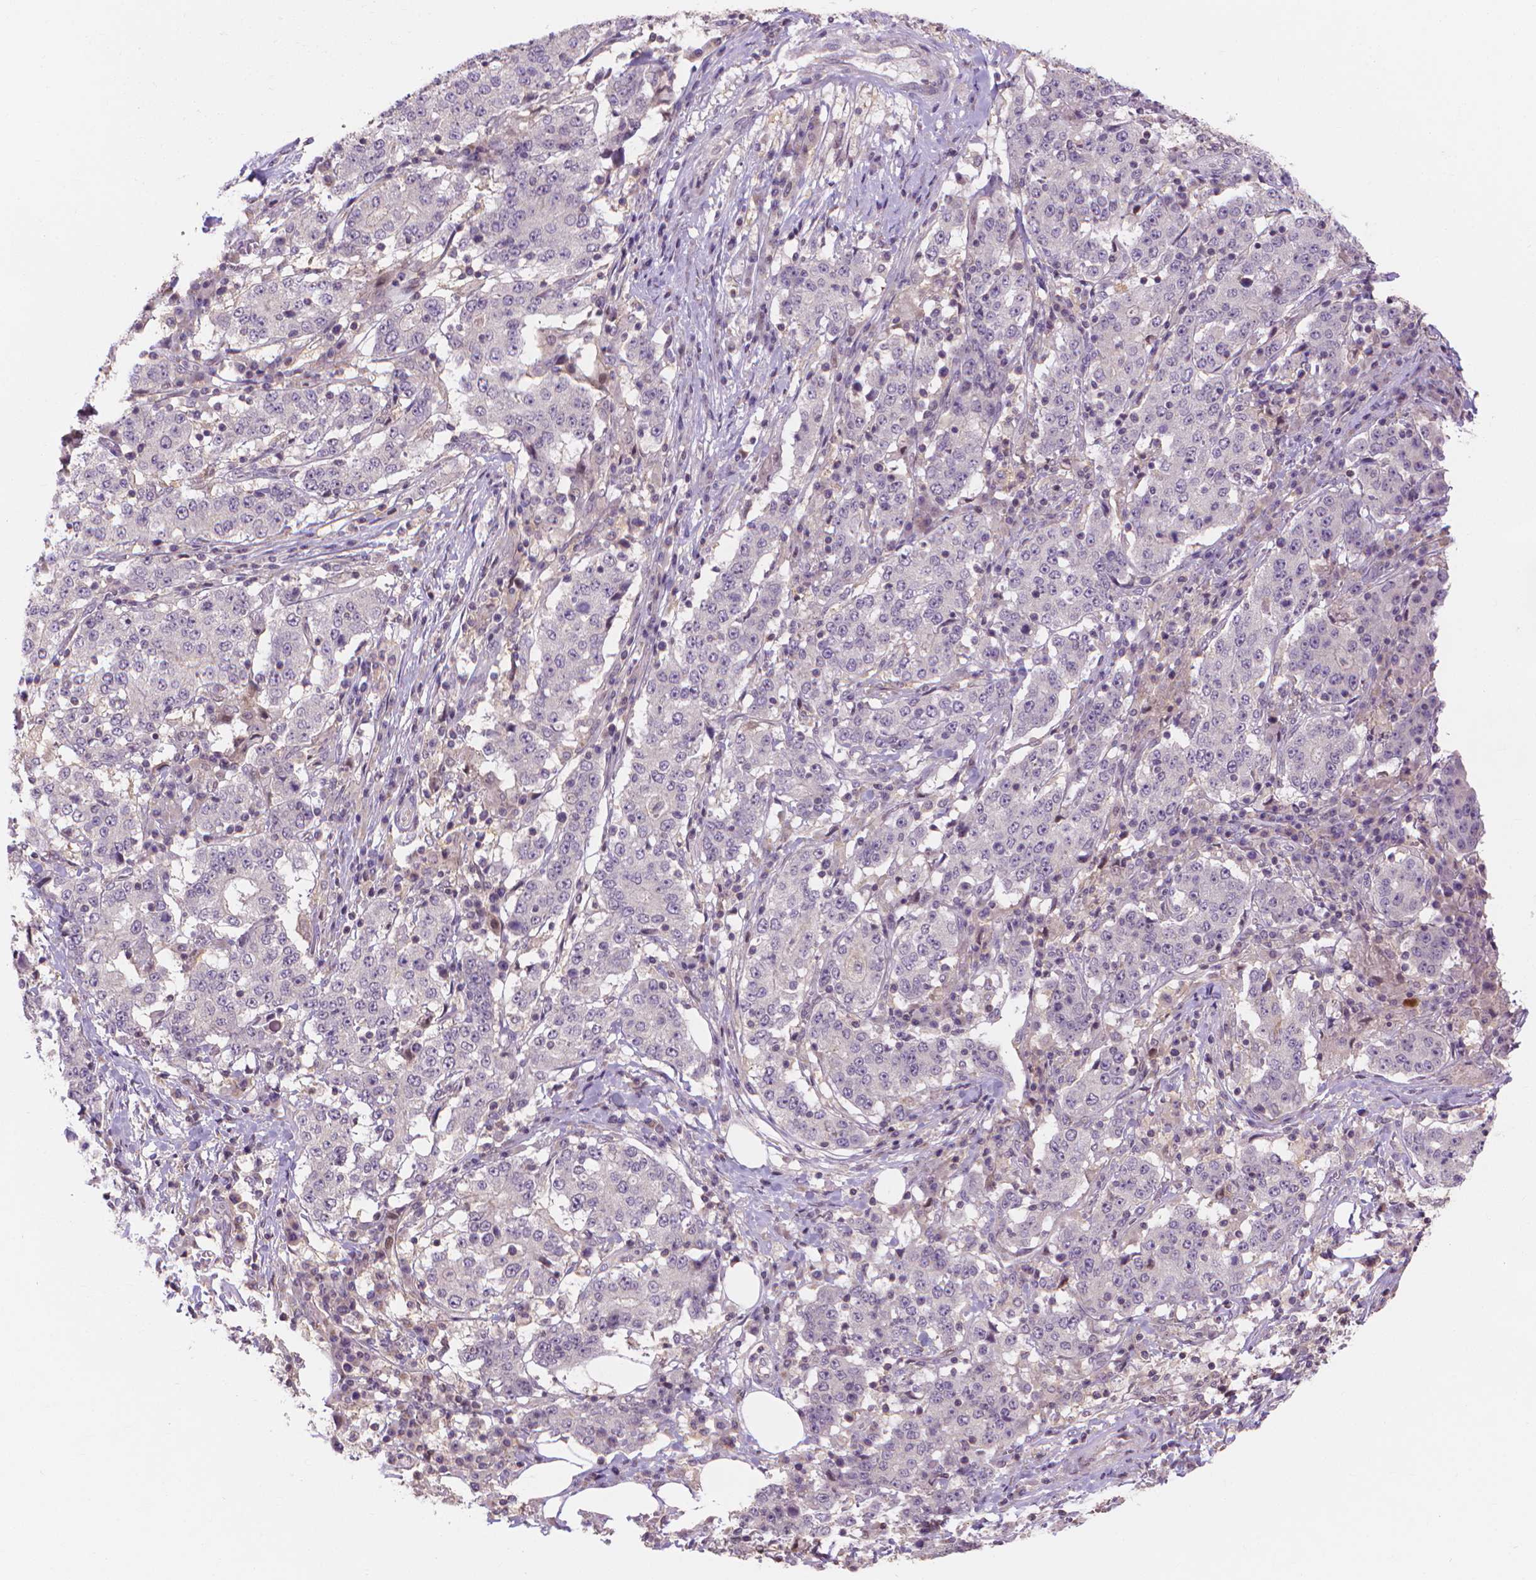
{"staining": {"intensity": "negative", "quantity": "none", "location": "none"}, "tissue": "stomach cancer", "cell_type": "Tumor cells", "image_type": "cancer", "snomed": [{"axis": "morphology", "description": "Adenocarcinoma, NOS"}, {"axis": "topography", "description": "Stomach"}], "caption": "A high-resolution histopathology image shows immunohistochemistry staining of adenocarcinoma (stomach), which shows no significant positivity in tumor cells.", "gene": "PRDM13", "patient": {"sex": "male", "age": 59}}